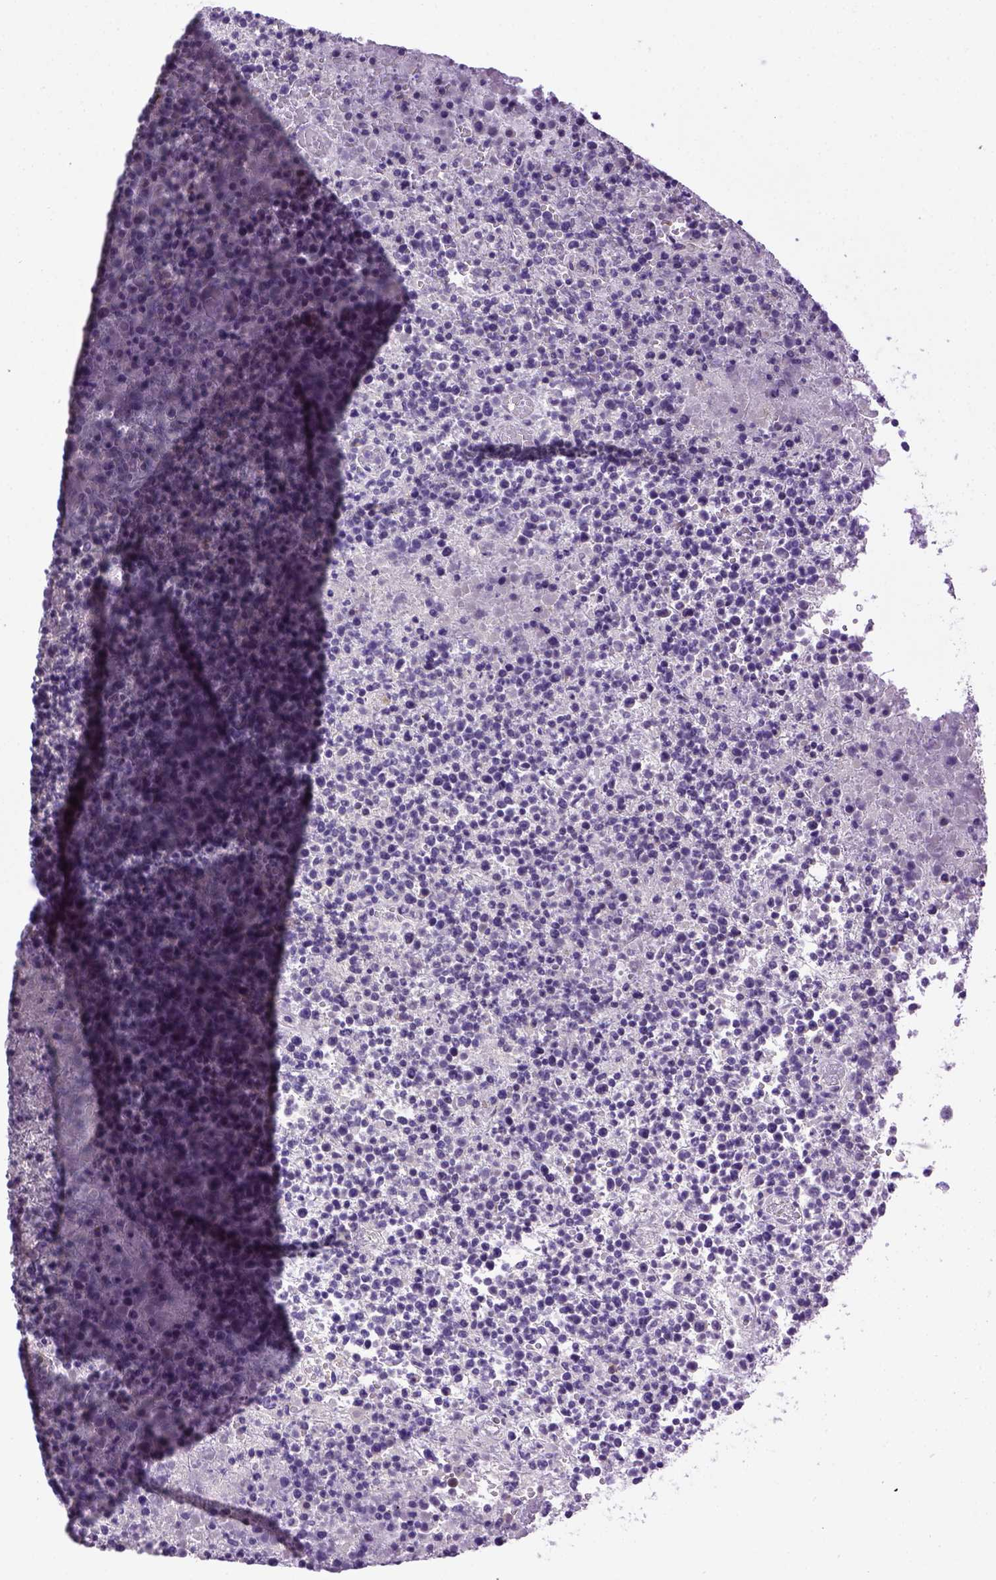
{"staining": {"intensity": "negative", "quantity": "none", "location": "none"}, "tissue": "lymphoma", "cell_type": "Tumor cells", "image_type": "cancer", "snomed": [{"axis": "morphology", "description": "Malignant lymphoma, non-Hodgkin's type, High grade"}, {"axis": "topography", "description": "Lymph node"}], "caption": "Immunohistochemical staining of human high-grade malignant lymphoma, non-Hodgkin's type reveals no significant staining in tumor cells.", "gene": "KAZN", "patient": {"sex": "male", "age": 13}}